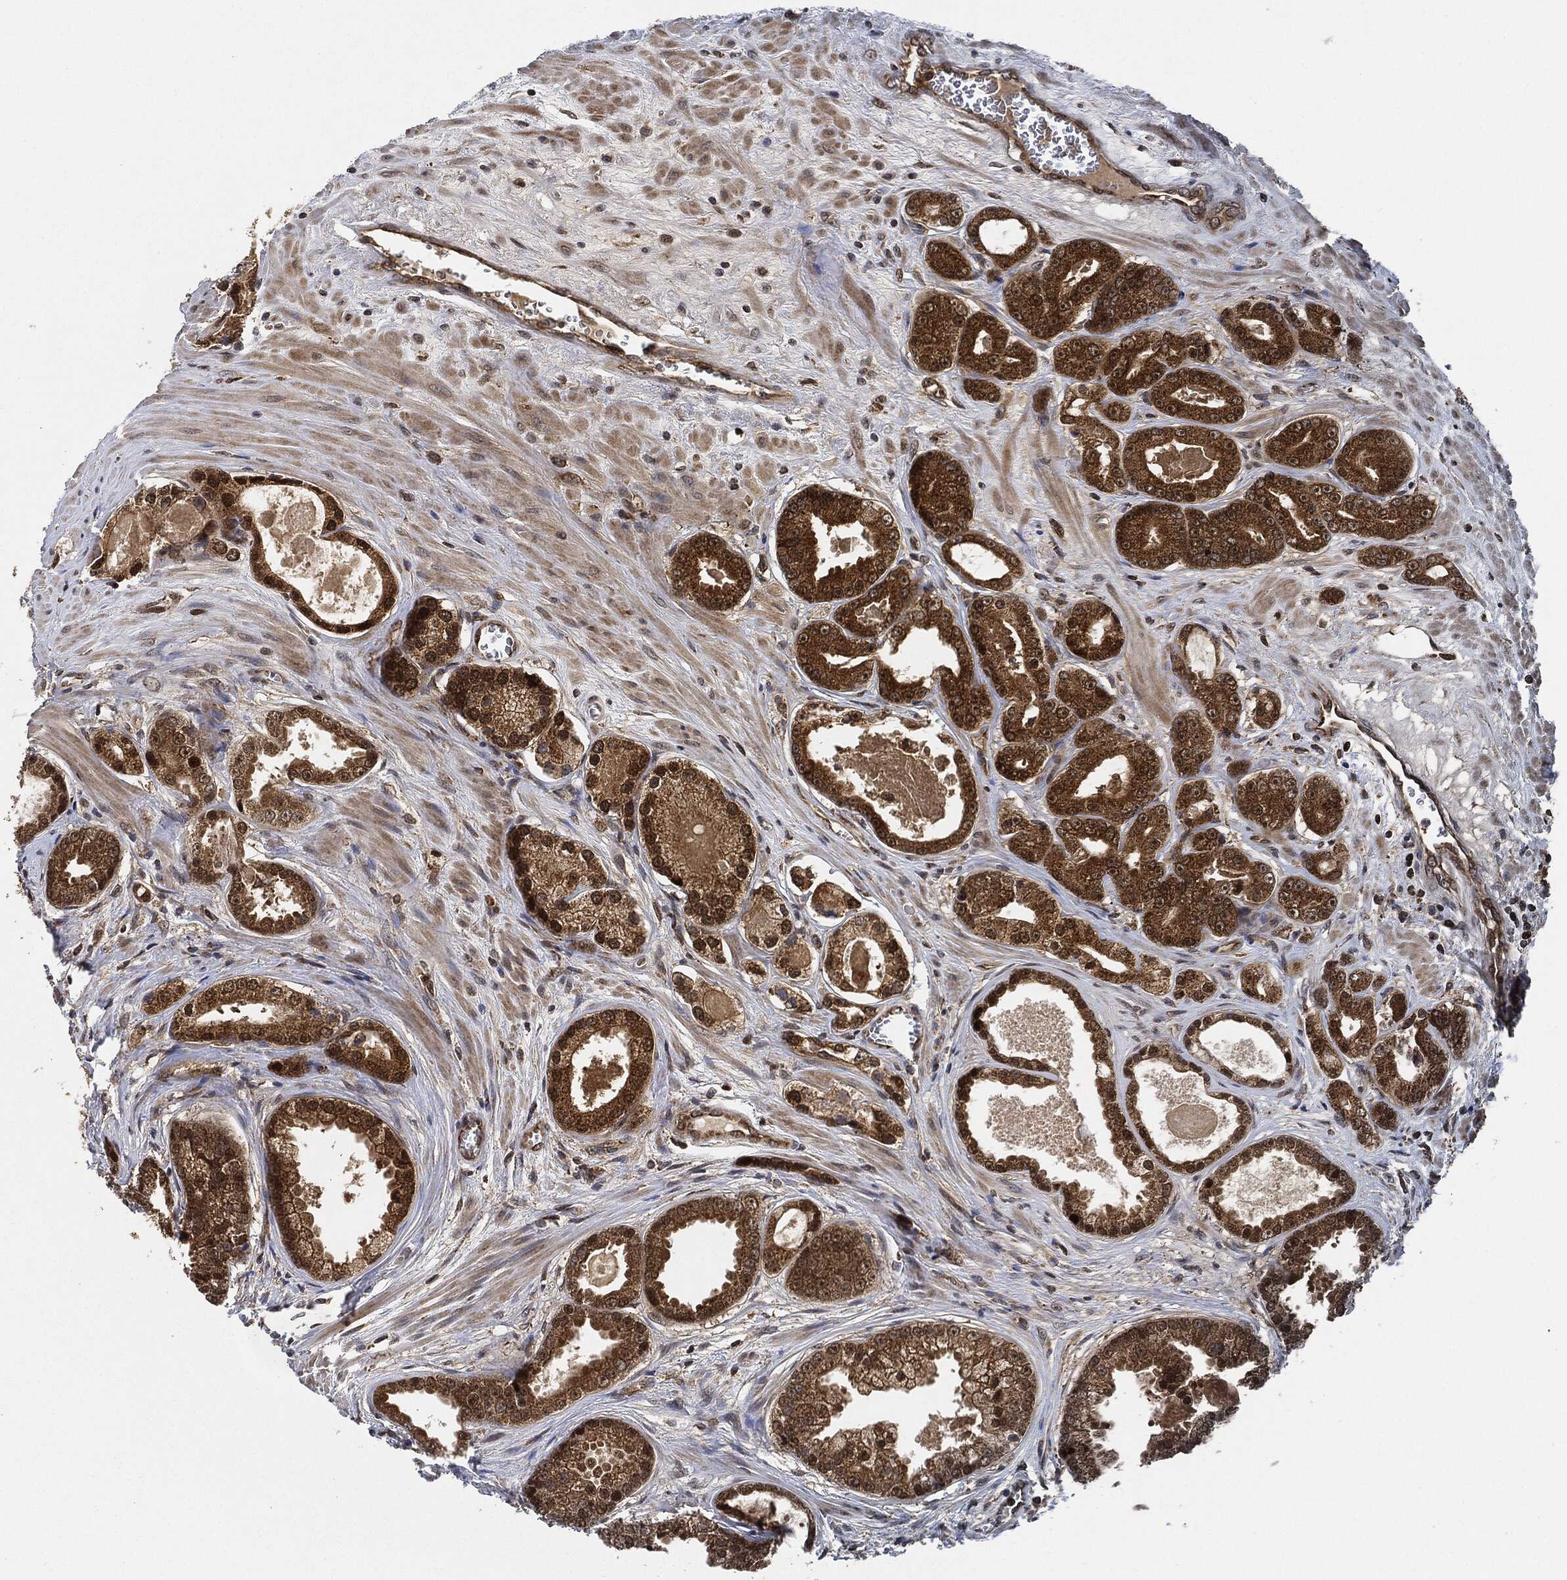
{"staining": {"intensity": "strong", "quantity": ">75%", "location": "cytoplasmic/membranous"}, "tissue": "prostate cancer", "cell_type": "Tumor cells", "image_type": "cancer", "snomed": [{"axis": "morphology", "description": "Adenocarcinoma, NOS"}, {"axis": "topography", "description": "Prostate"}], "caption": "A micrograph of human adenocarcinoma (prostate) stained for a protein demonstrates strong cytoplasmic/membranous brown staining in tumor cells.", "gene": "RNASEL", "patient": {"sex": "male", "age": 61}}